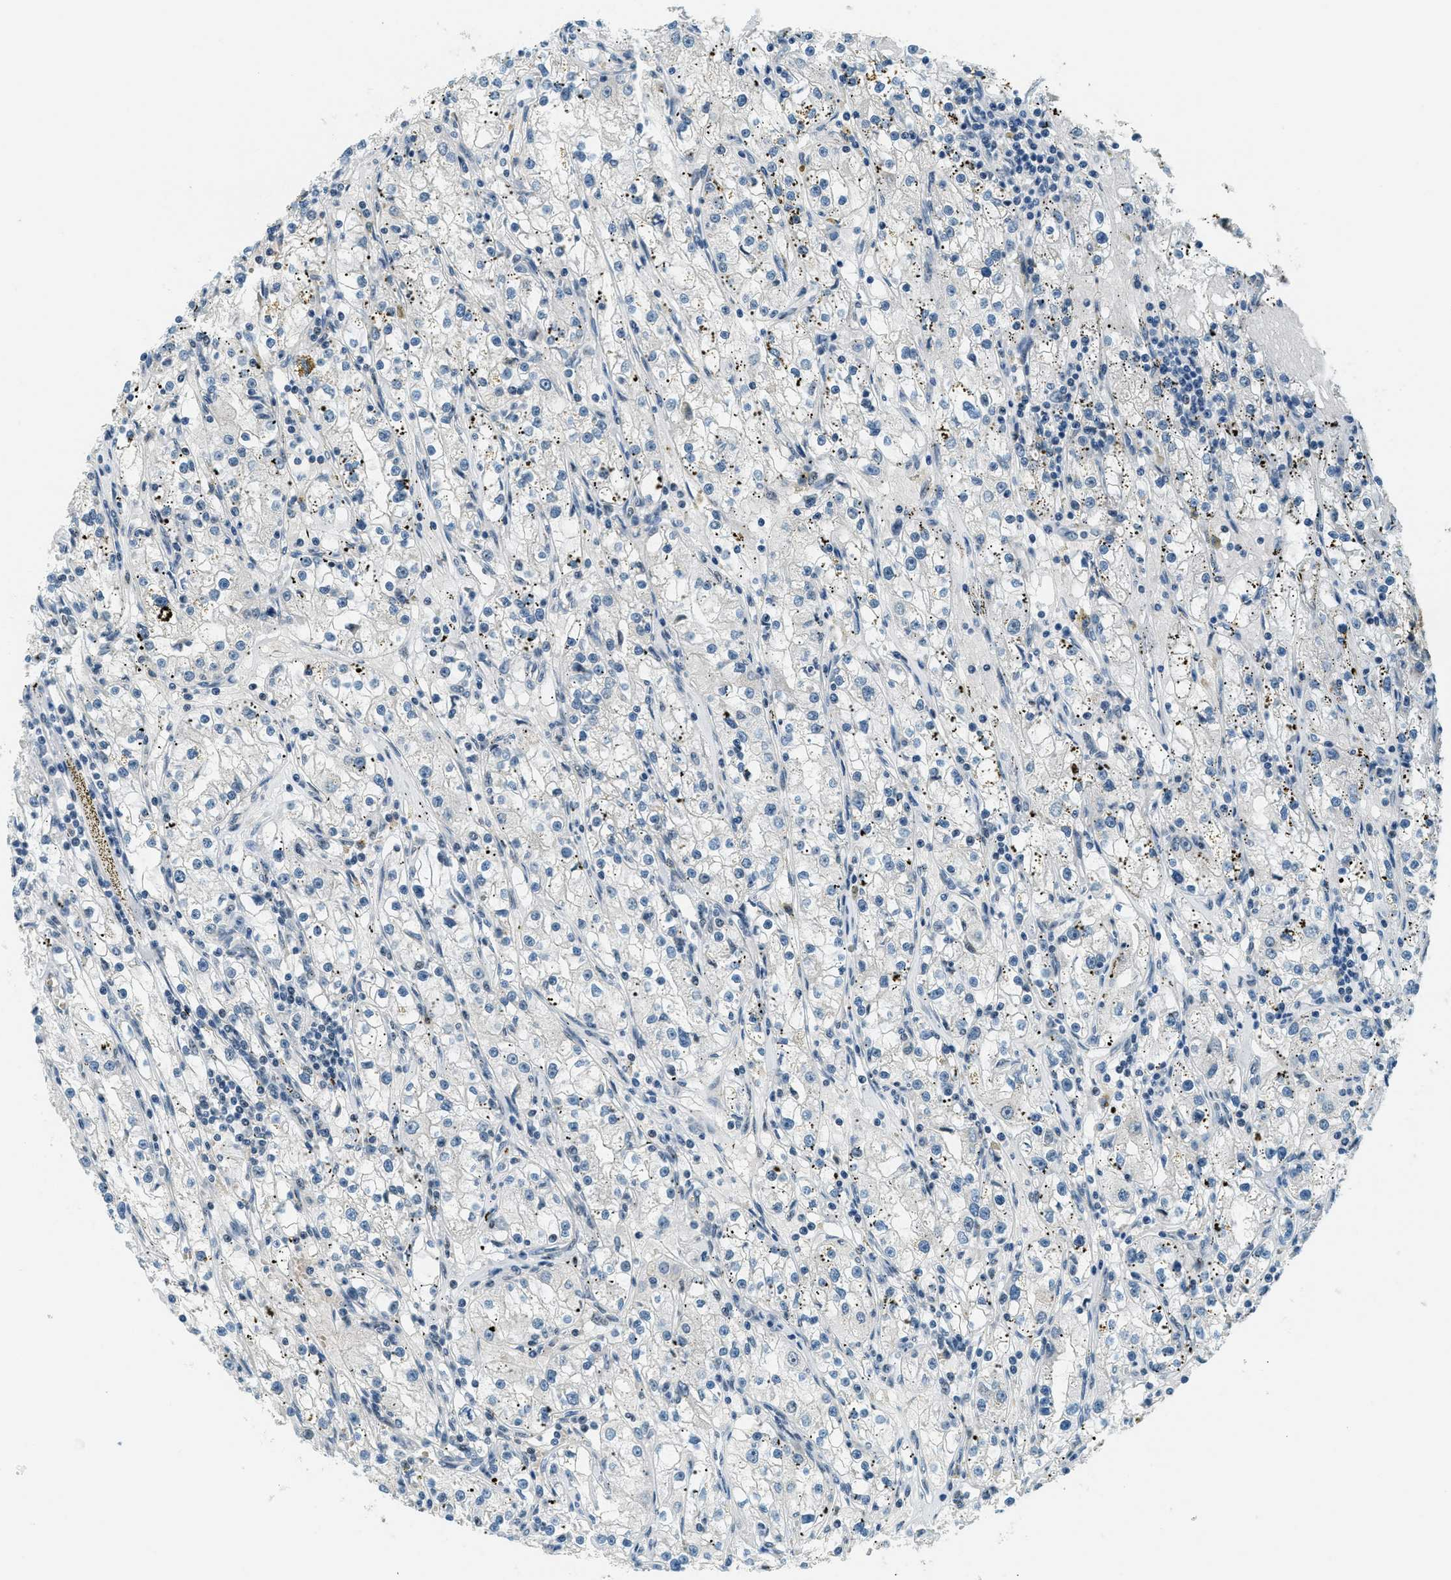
{"staining": {"intensity": "negative", "quantity": "none", "location": "none"}, "tissue": "renal cancer", "cell_type": "Tumor cells", "image_type": "cancer", "snomed": [{"axis": "morphology", "description": "Adenocarcinoma, NOS"}, {"axis": "topography", "description": "Kidney"}], "caption": "Human renal cancer stained for a protein using IHC exhibits no staining in tumor cells.", "gene": "KLF6", "patient": {"sex": "male", "age": 56}}